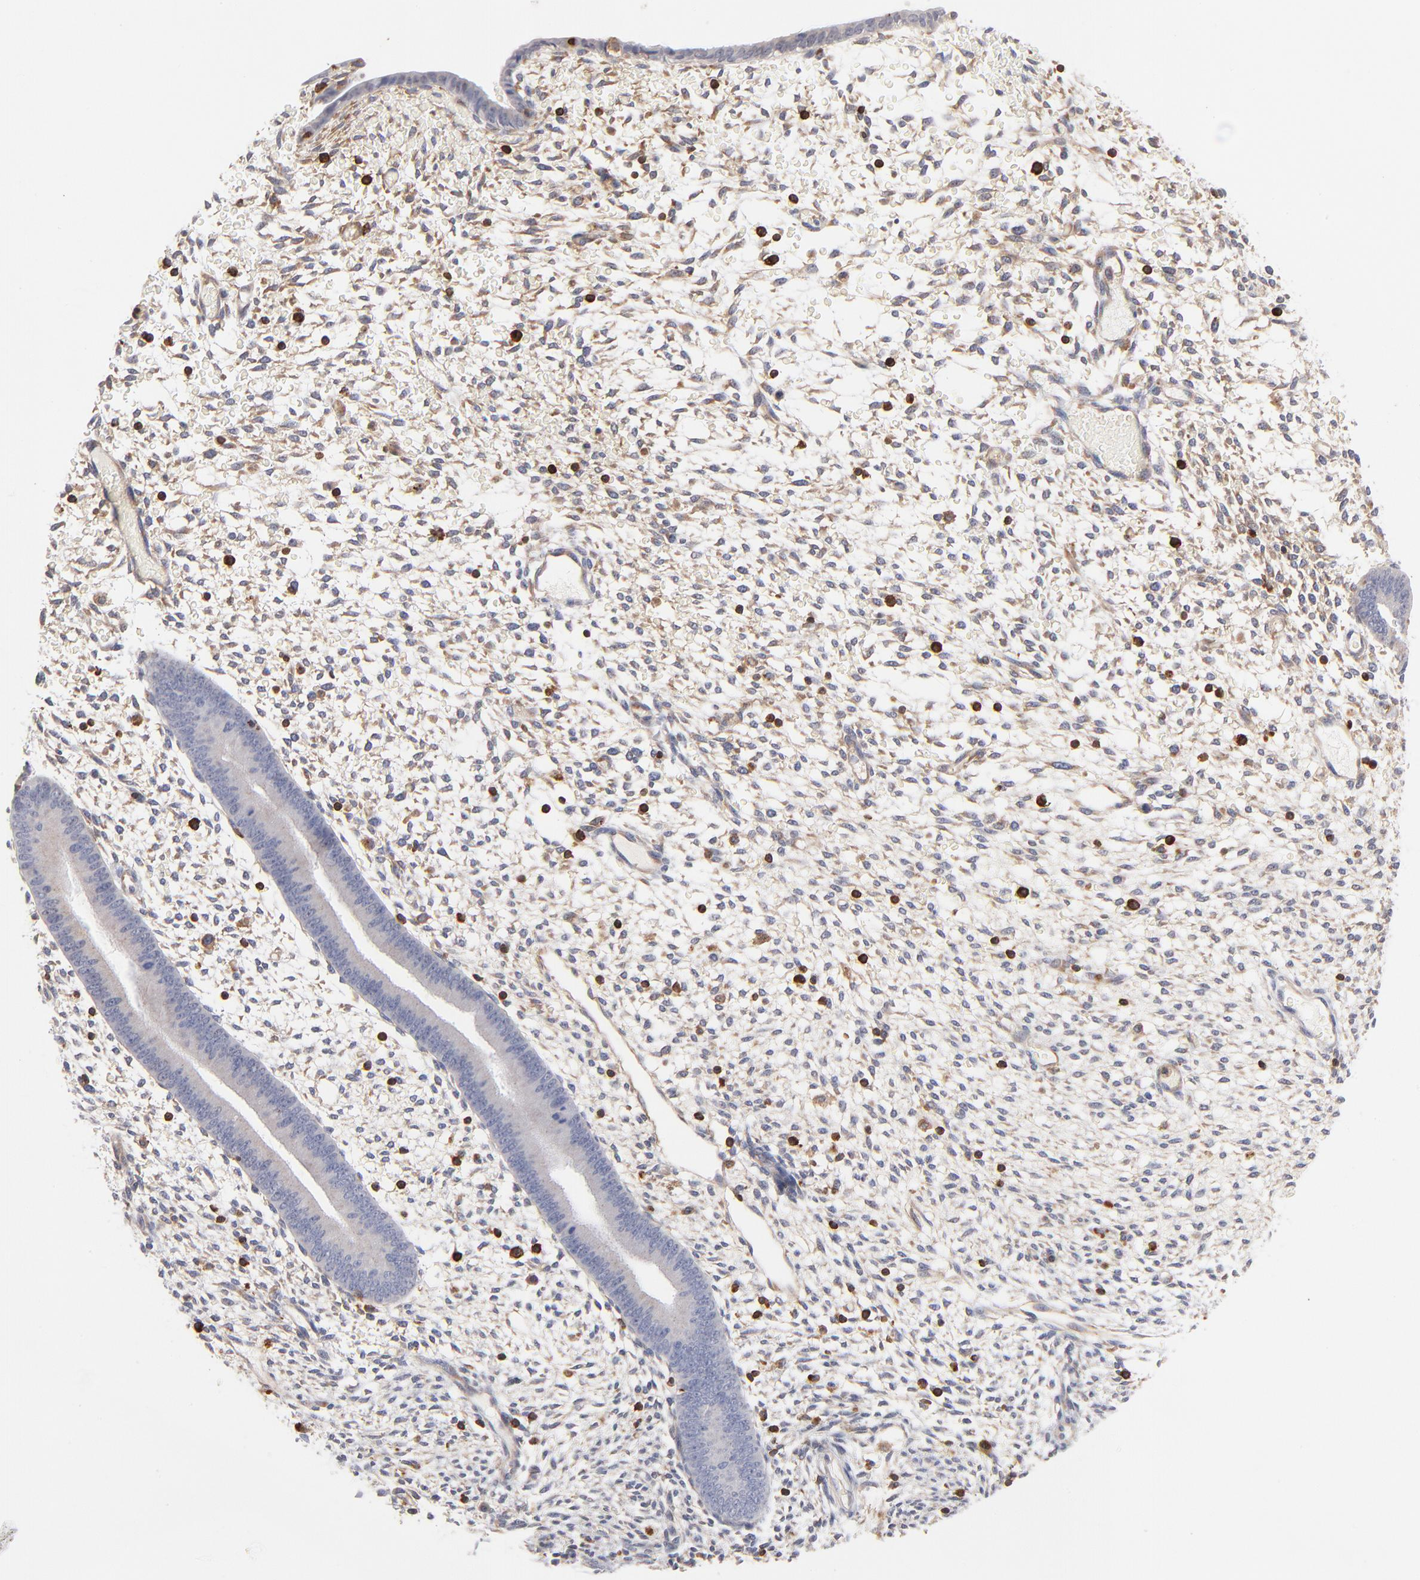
{"staining": {"intensity": "negative", "quantity": "none", "location": "none"}, "tissue": "endometrium", "cell_type": "Cells in endometrial stroma", "image_type": "normal", "snomed": [{"axis": "morphology", "description": "Normal tissue, NOS"}, {"axis": "topography", "description": "Endometrium"}], "caption": "DAB immunohistochemical staining of benign endometrium exhibits no significant positivity in cells in endometrial stroma. The staining is performed using DAB brown chromogen with nuclei counter-stained in using hematoxylin.", "gene": "WIPF1", "patient": {"sex": "female", "age": 42}}